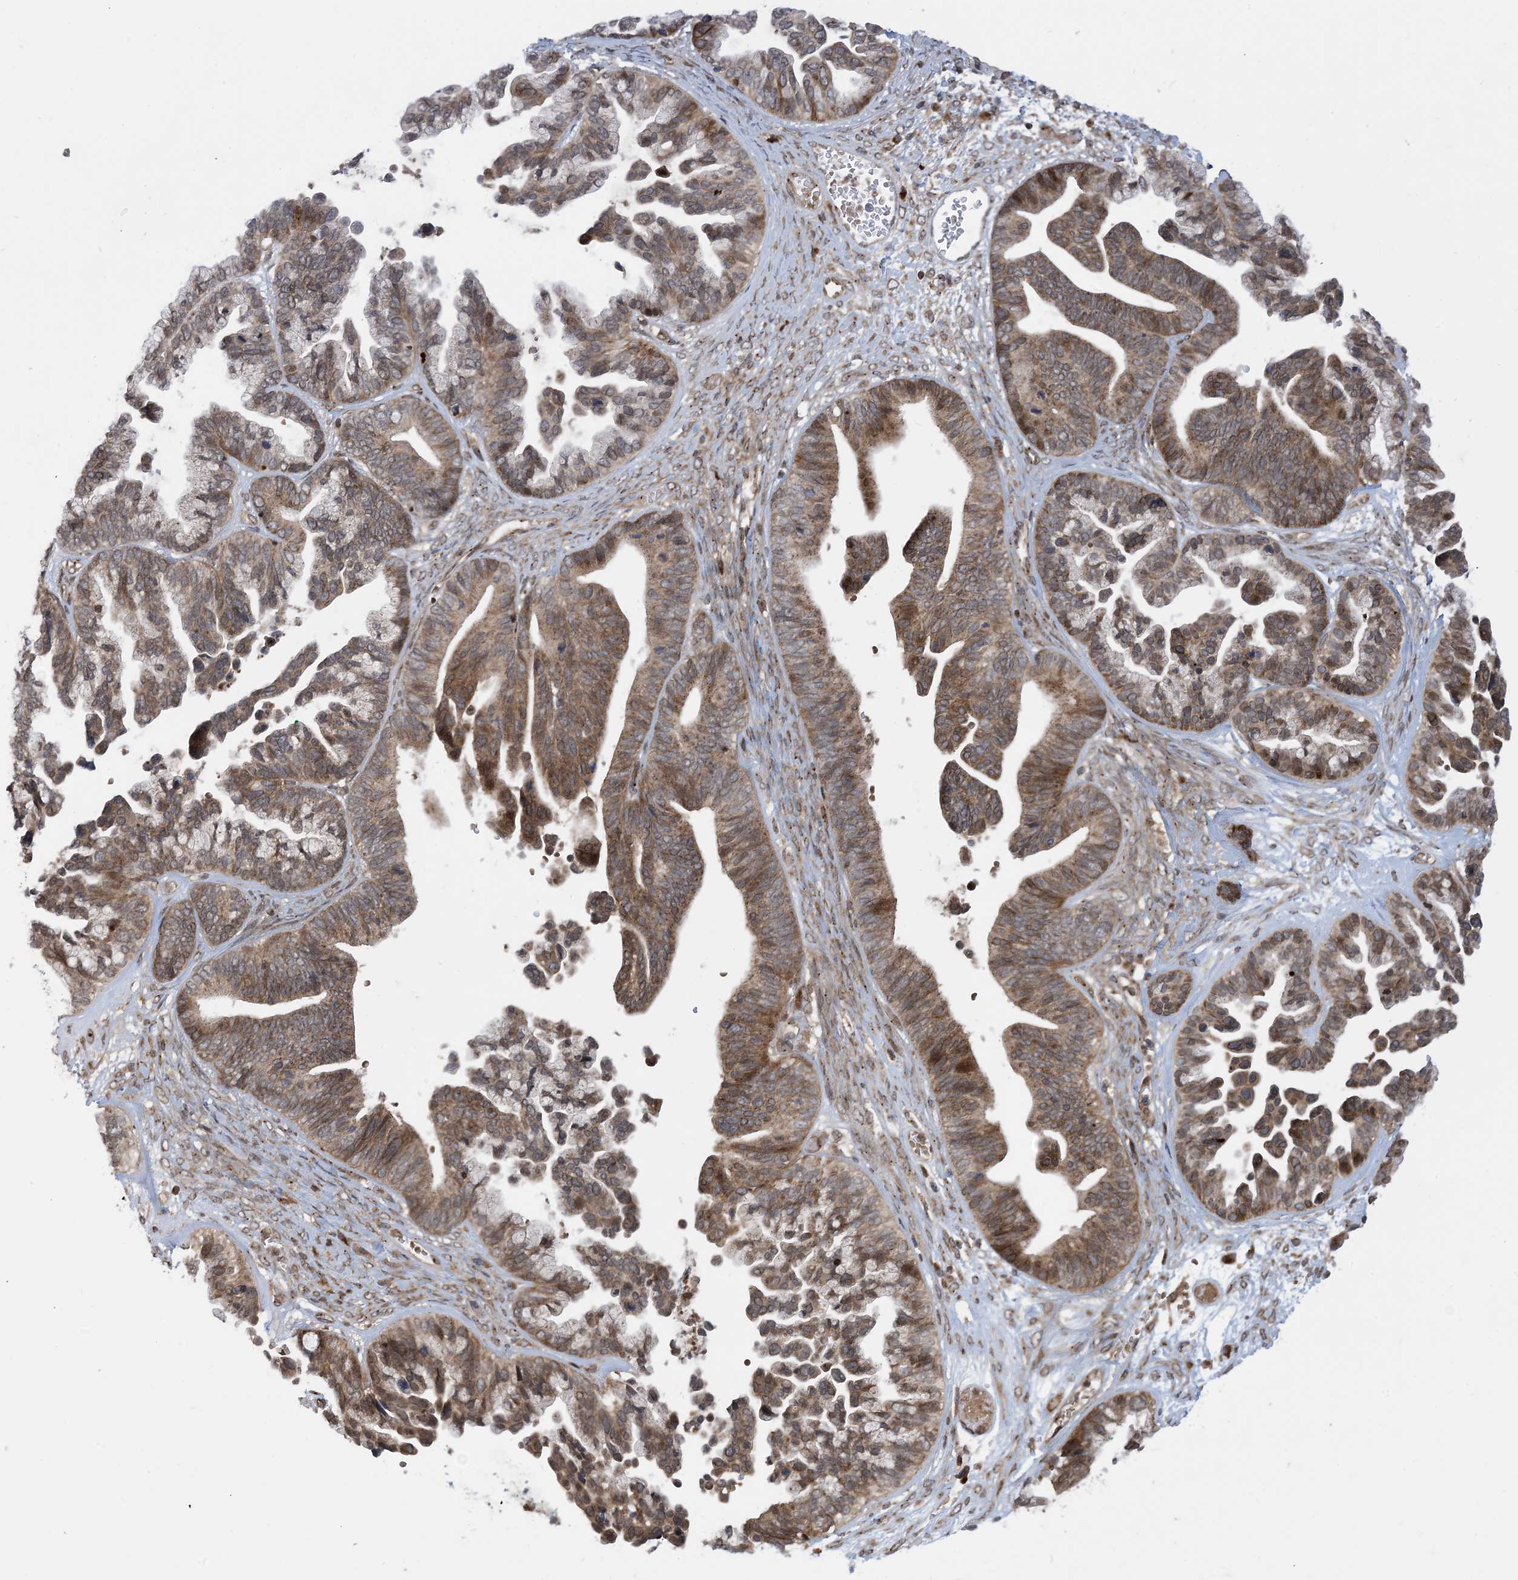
{"staining": {"intensity": "moderate", "quantity": ">75%", "location": "cytoplasmic/membranous"}, "tissue": "ovarian cancer", "cell_type": "Tumor cells", "image_type": "cancer", "snomed": [{"axis": "morphology", "description": "Cystadenocarcinoma, serous, NOS"}, {"axis": "topography", "description": "Ovary"}], "caption": "Approximately >75% of tumor cells in human serous cystadenocarcinoma (ovarian) display moderate cytoplasmic/membranous protein staining as visualized by brown immunohistochemical staining.", "gene": "CASP4", "patient": {"sex": "female", "age": 56}}